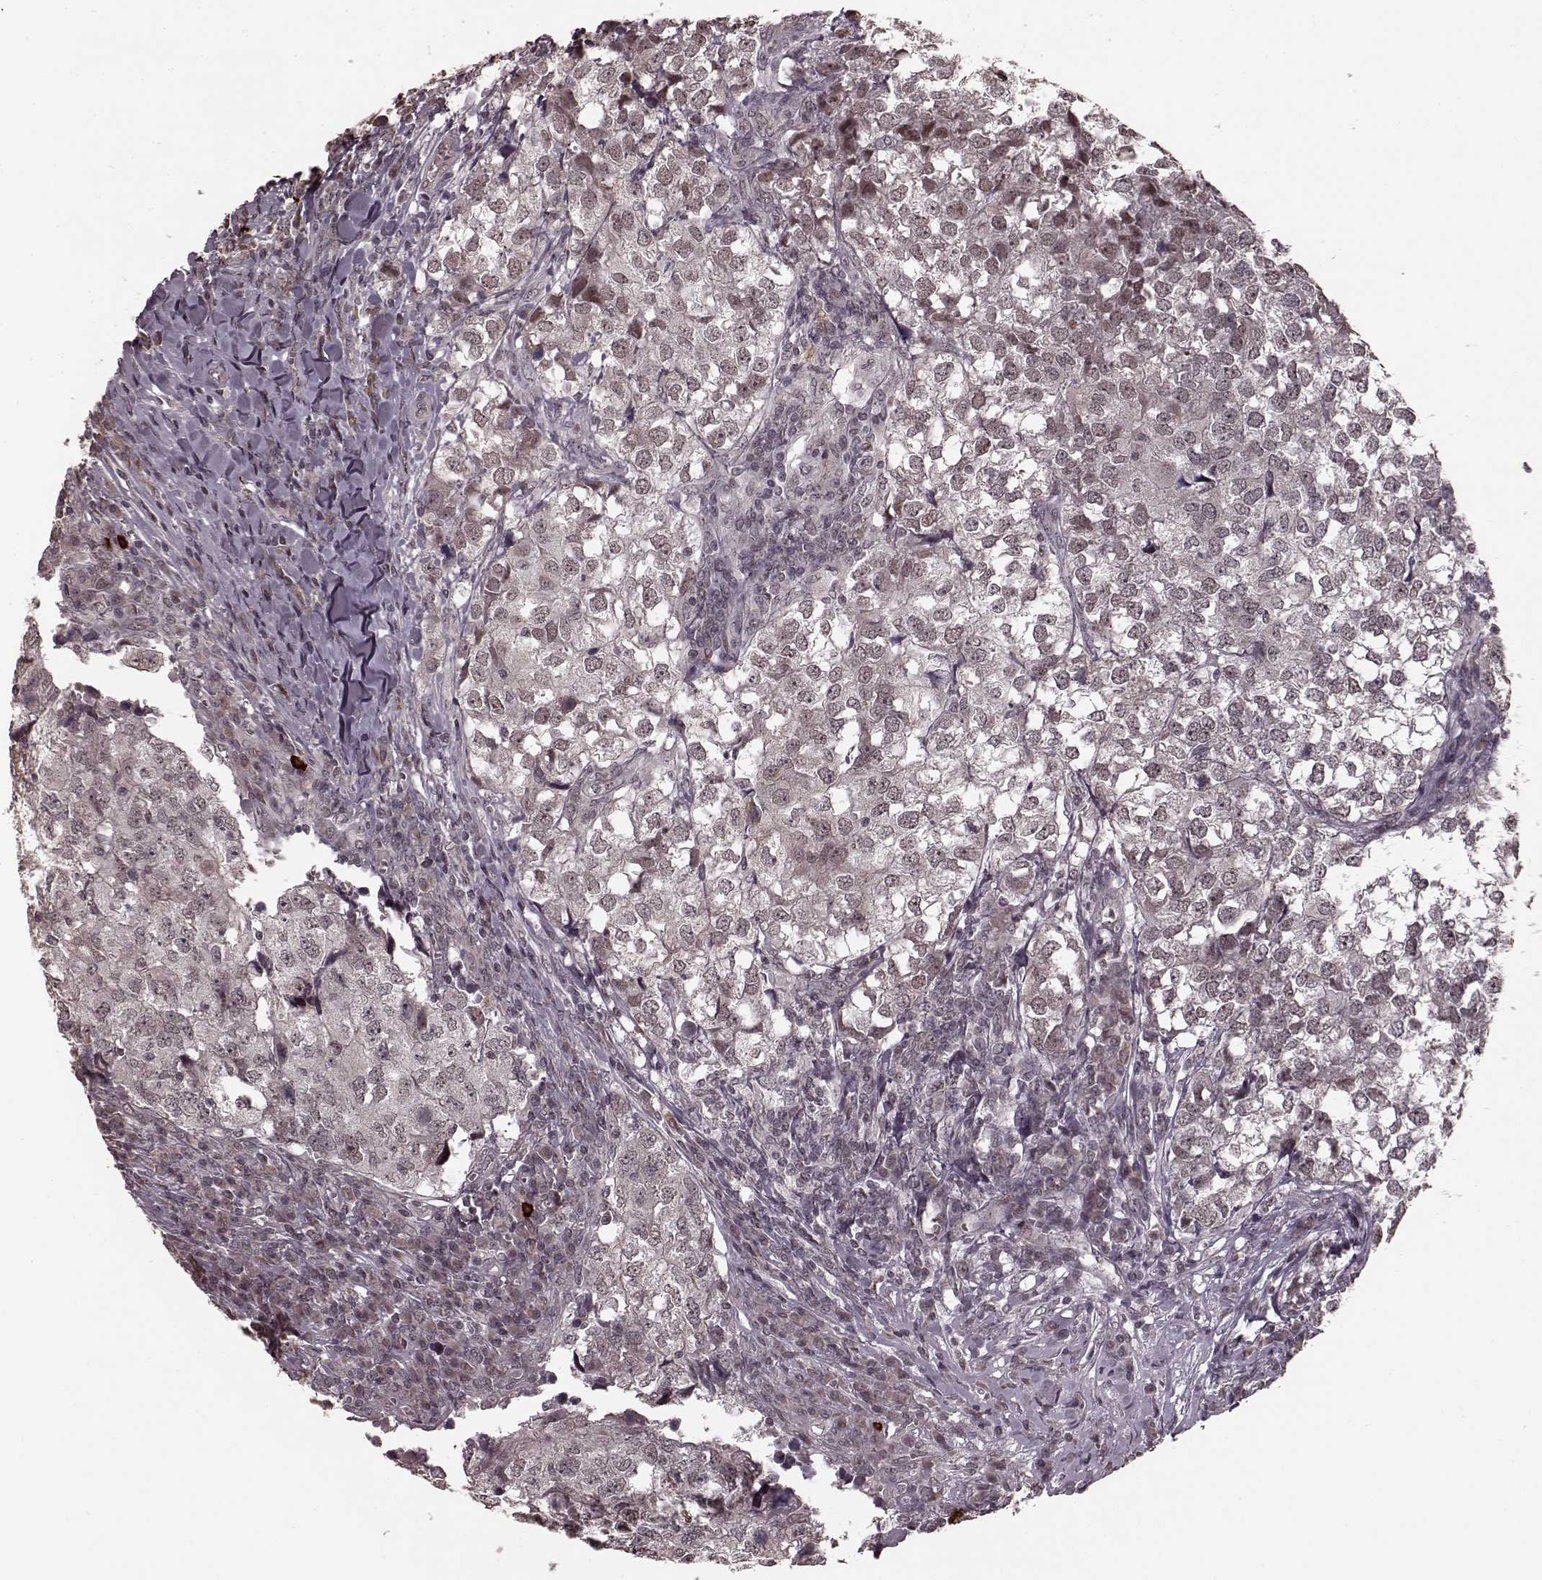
{"staining": {"intensity": "weak", "quantity": "<25%", "location": "nuclear"}, "tissue": "breast cancer", "cell_type": "Tumor cells", "image_type": "cancer", "snomed": [{"axis": "morphology", "description": "Duct carcinoma"}, {"axis": "topography", "description": "Breast"}], "caption": "IHC micrograph of breast cancer (invasive ductal carcinoma) stained for a protein (brown), which exhibits no staining in tumor cells.", "gene": "PLCB4", "patient": {"sex": "female", "age": 30}}